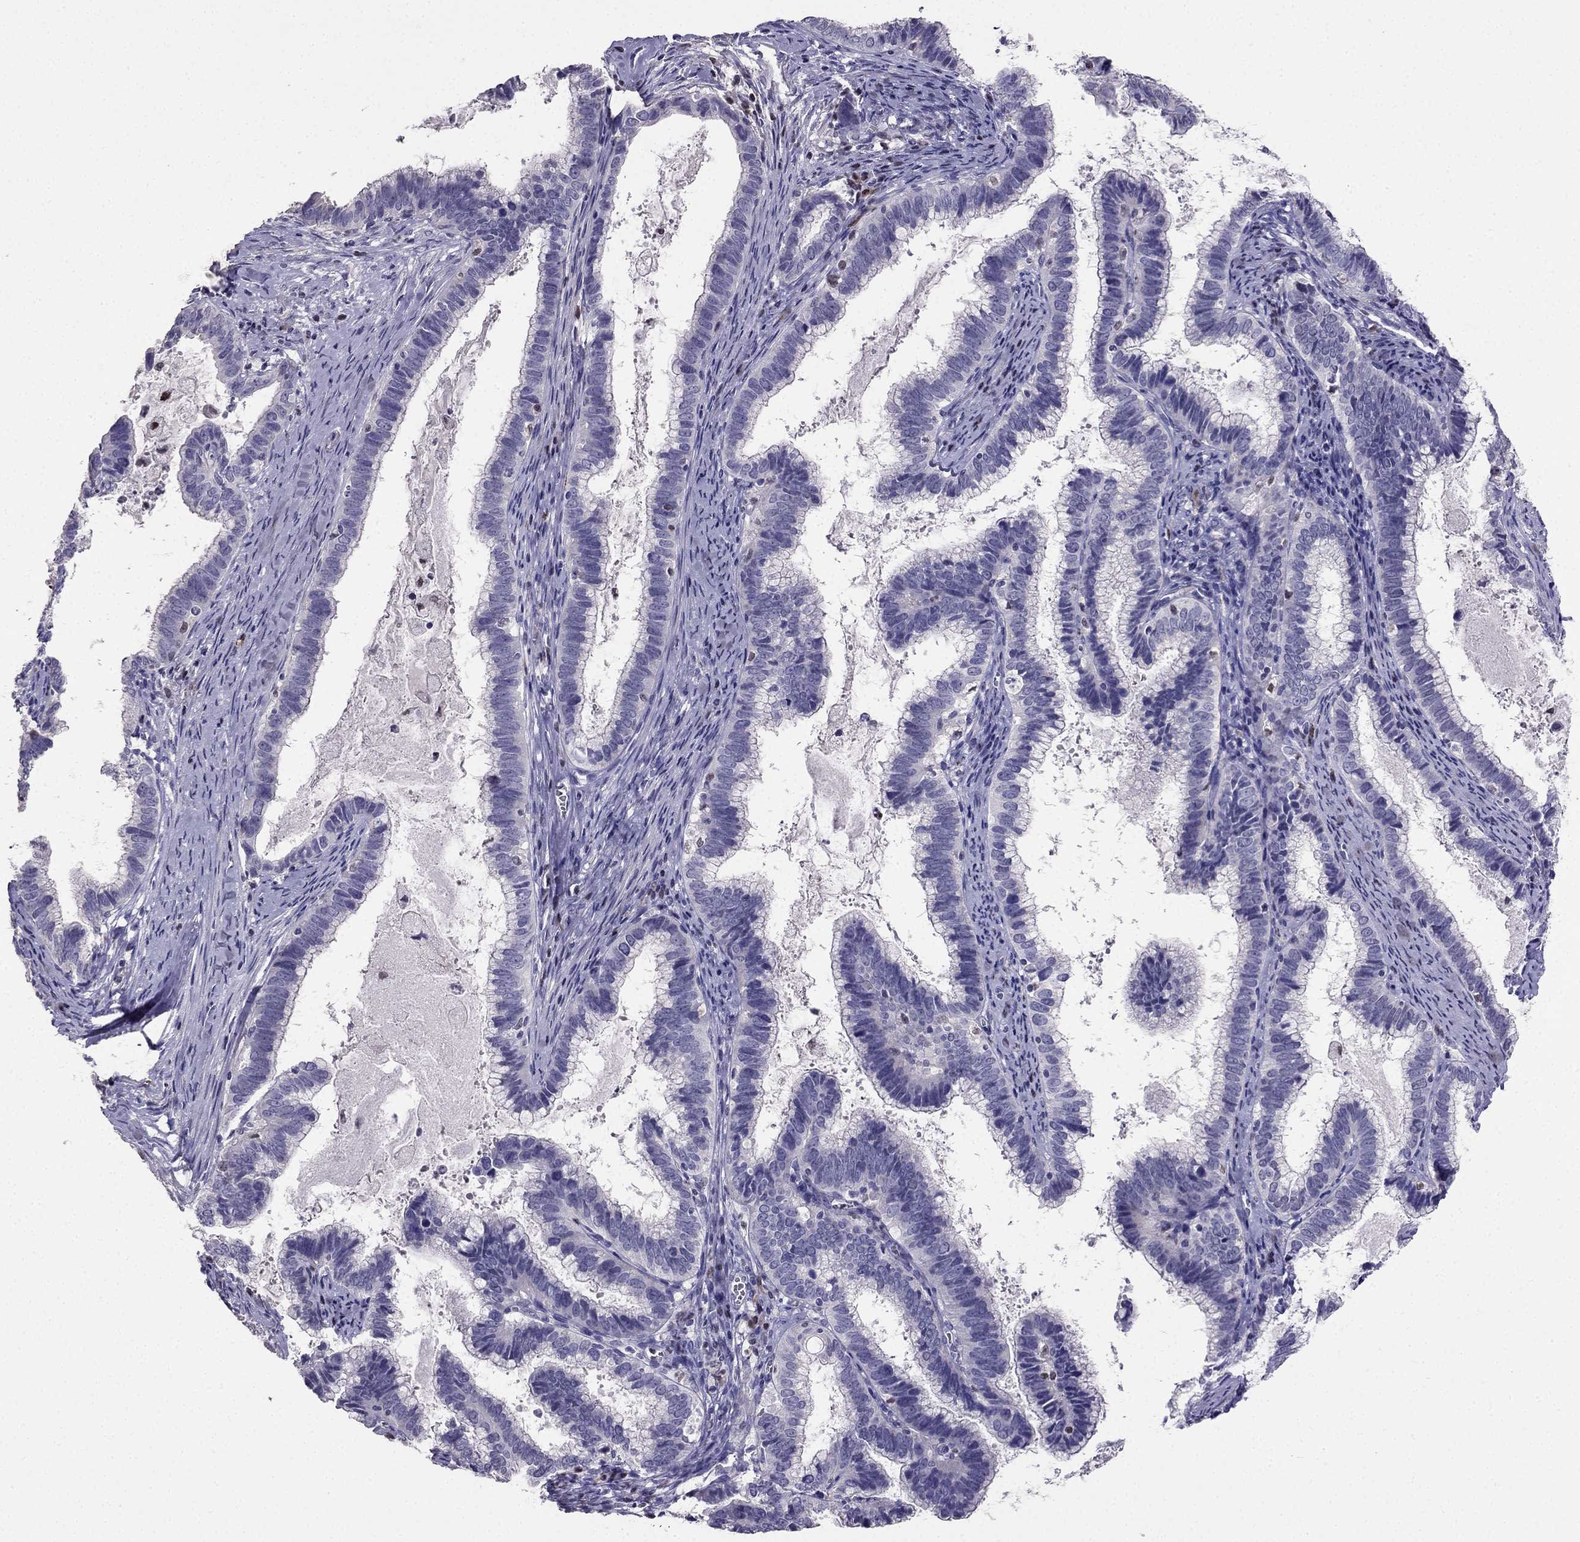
{"staining": {"intensity": "negative", "quantity": "none", "location": "none"}, "tissue": "cervical cancer", "cell_type": "Tumor cells", "image_type": "cancer", "snomed": [{"axis": "morphology", "description": "Adenocarcinoma, NOS"}, {"axis": "topography", "description": "Cervix"}], "caption": "Tumor cells show no significant protein expression in cervical adenocarcinoma.", "gene": "ARID3A", "patient": {"sex": "female", "age": 61}}